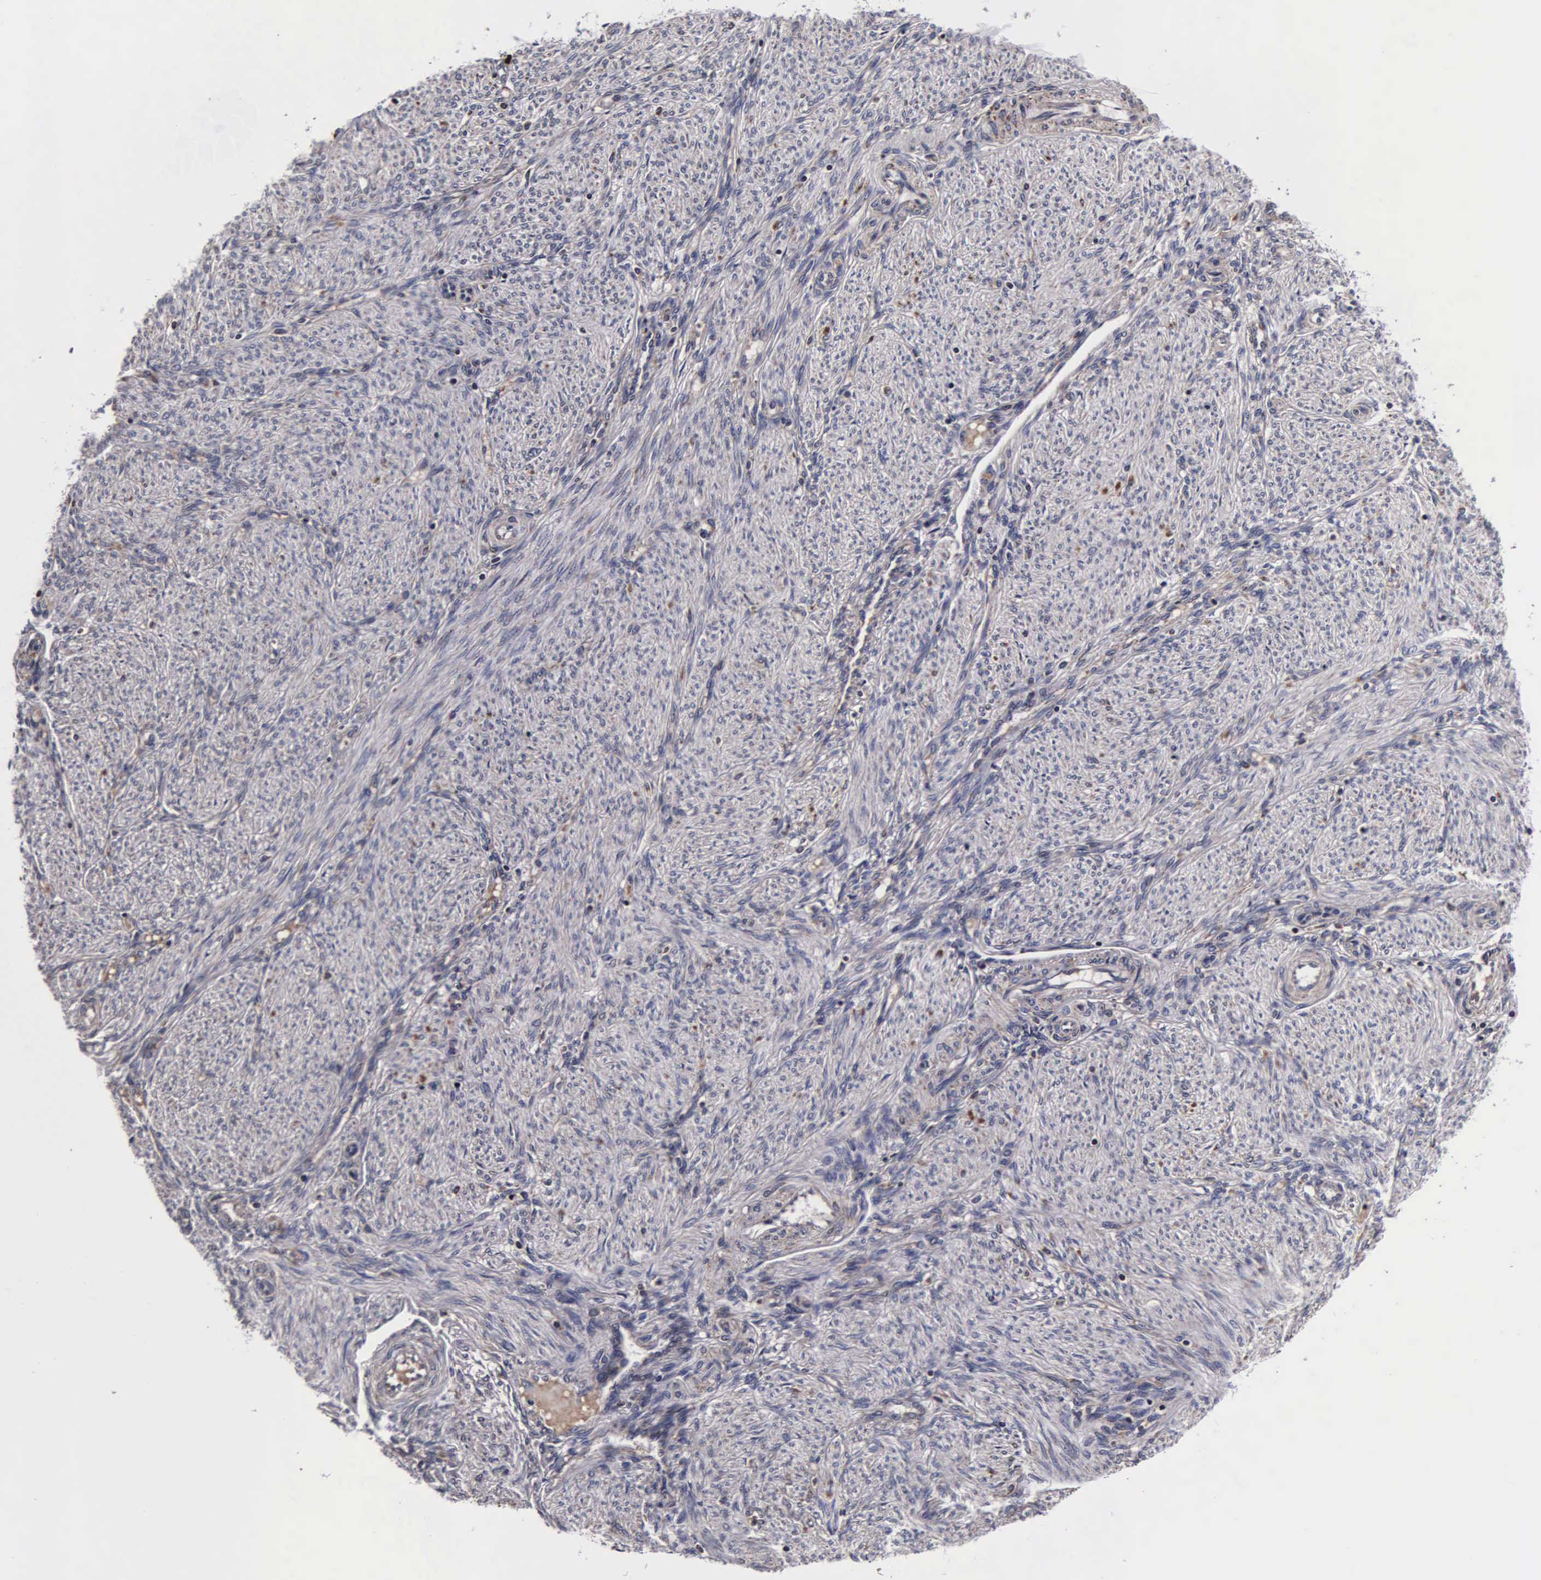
{"staining": {"intensity": "negative", "quantity": "none", "location": "none"}, "tissue": "endometrium", "cell_type": "Cells in endometrial stroma", "image_type": "normal", "snomed": [{"axis": "morphology", "description": "Normal tissue, NOS"}, {"axis": "topography", "description": "Endometrium"}], "caption": "There is no significant expression in cells in endometrial stroma of endometrium. (DAB IHC, high magnification).", "gene": "PSMA3", "patient": {"sex": "female", "age": 36}}